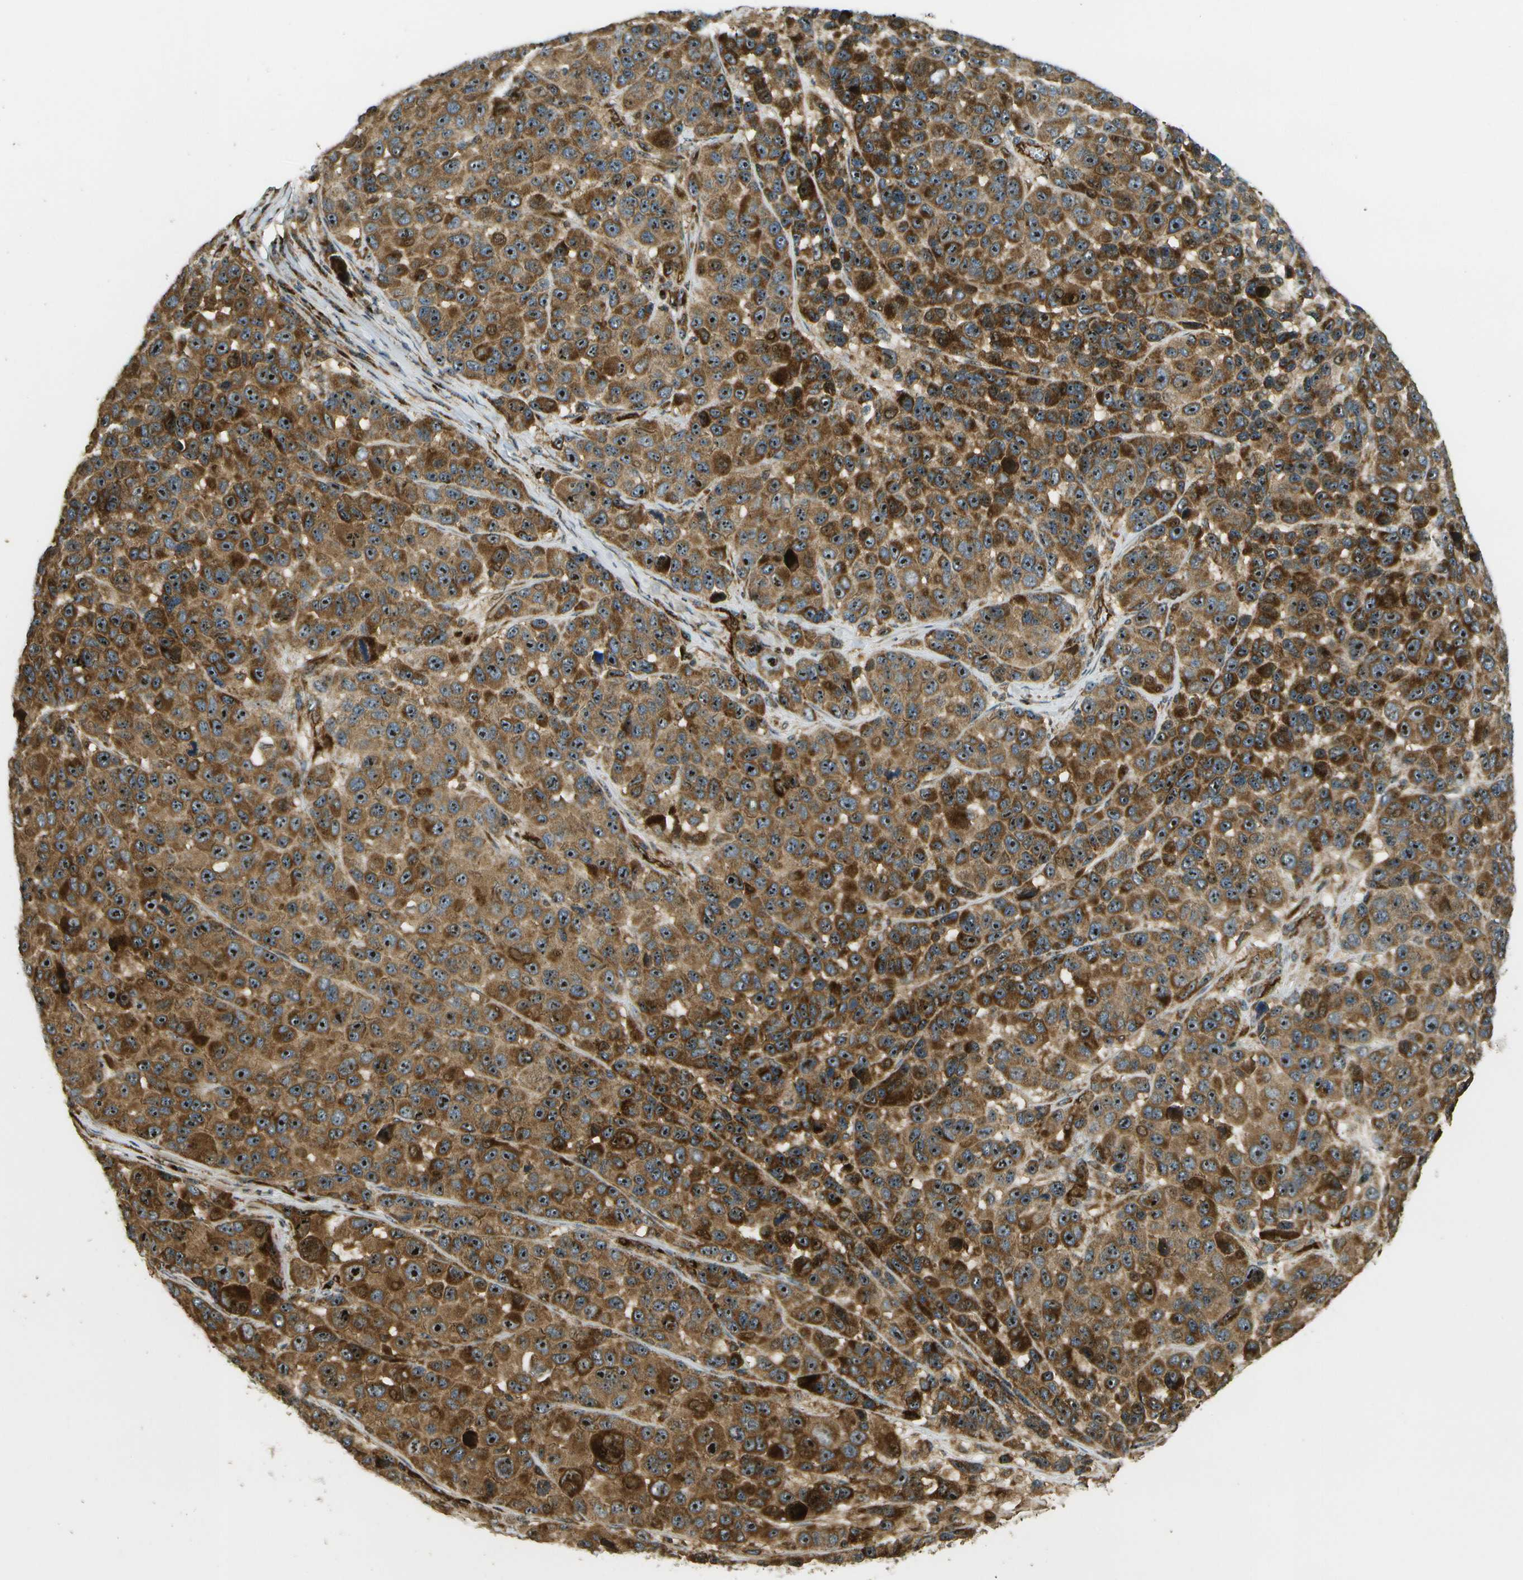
{"staining": {"intensity": "strong", "quantity": ">75%", "location": "cytoplasmic/membranous,nuclear"}, "tissue": "melanoma", "cell_type": "Tumor cells", "image_type": "cancer", "snomed": [{"axis": "morphology", "description": "Malignant melanoma, NOS"}, {"axis": "topography", "description": "Skin"}], "caption": "Immunohistochemical staining of melanoma demonstrates high levels of strong cytoplasmic/membranous and nuclear protein positivity in approximately >75% of tumor cells.", "gene": "LRP12", "patient": {"sex": "male", "age": 53}}